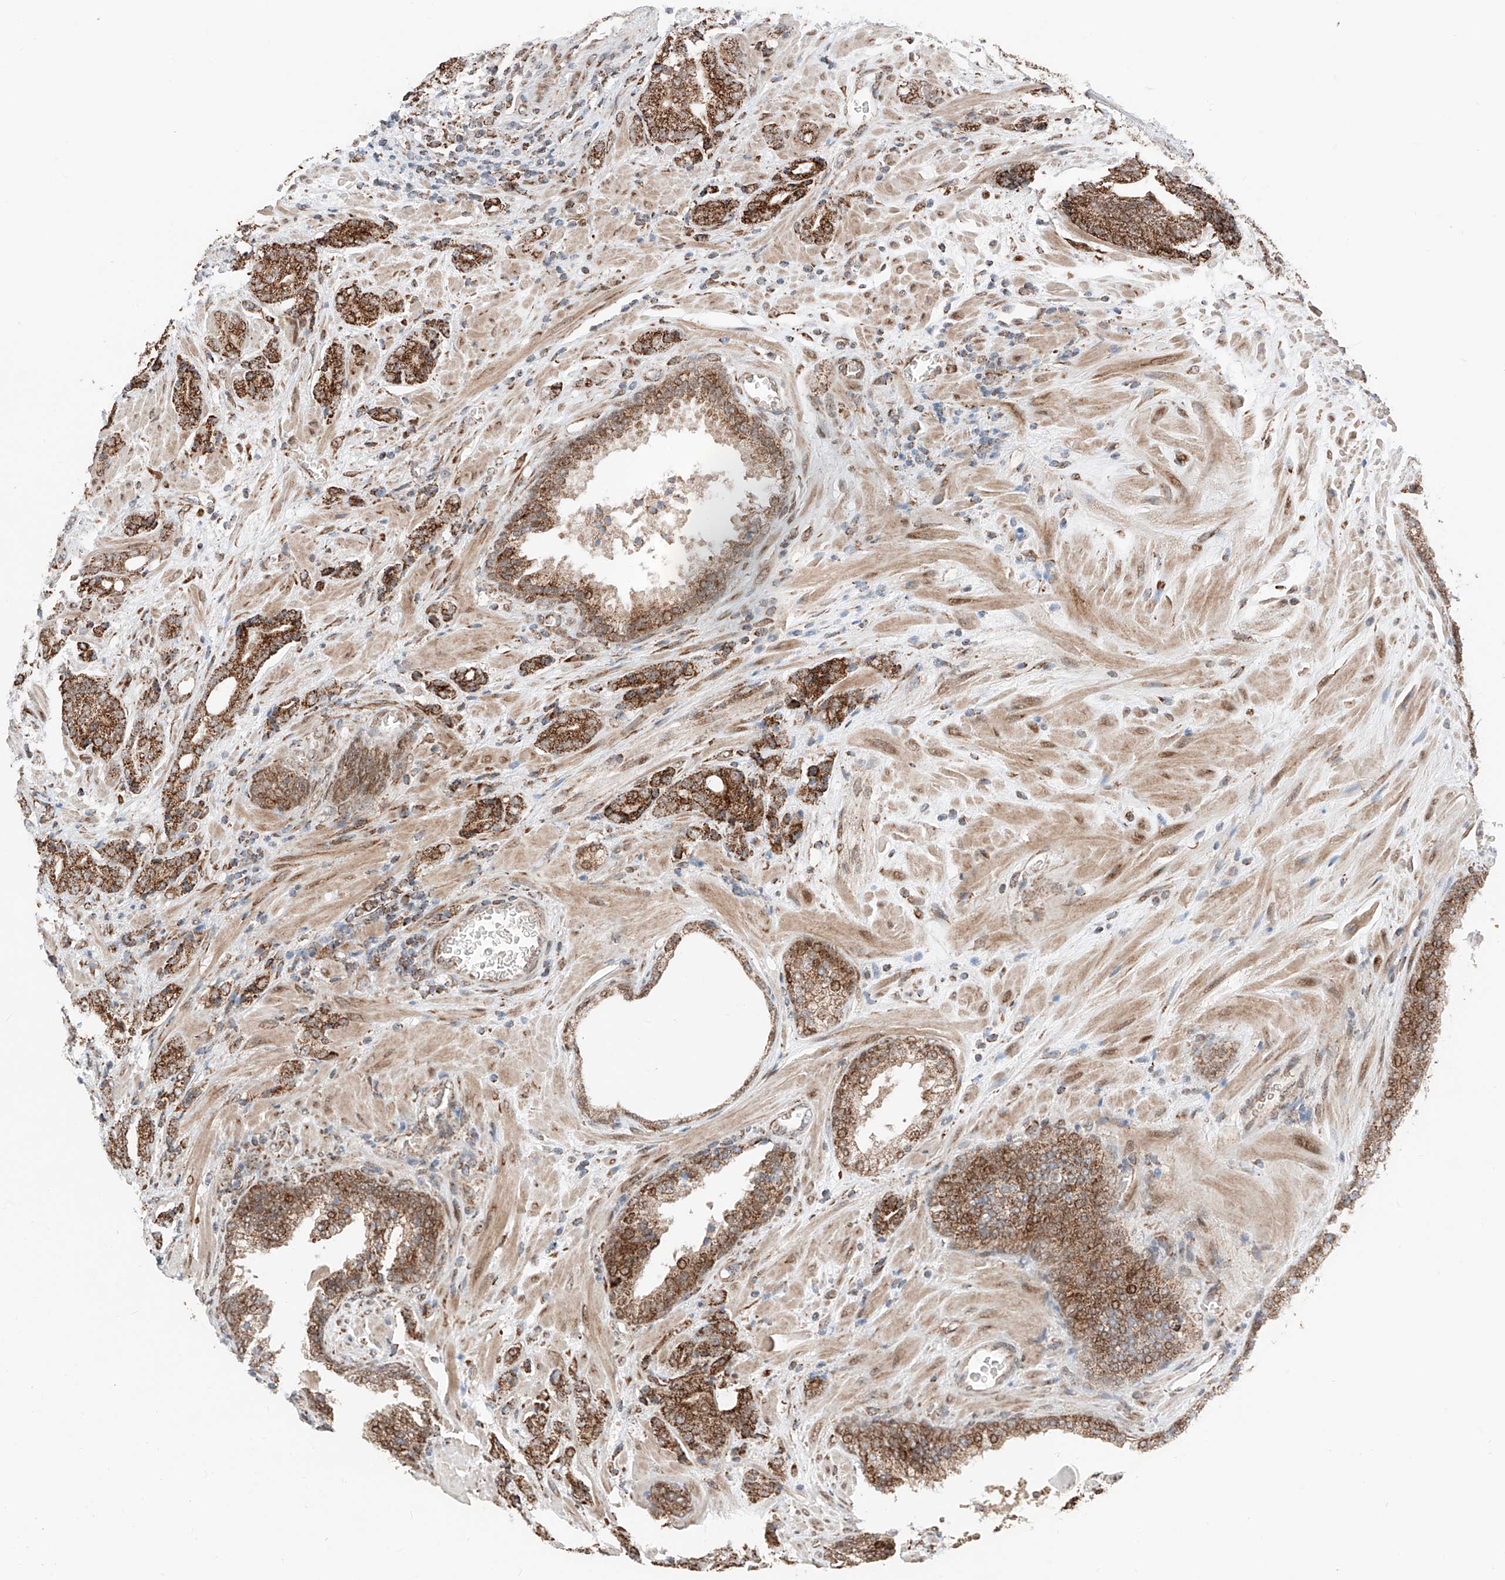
{"staining": {"intensity": "strong", "quantity": ">75%", "location": "cytoplasmic/membranous"}, "tissue": "prostate cancer", "cell_type": "Tumor cells", "image_type": "cancer", "snomed": [{"axis": "morphology", "description": "Adenocarcinoma, High grade"}, {"axis": "topography", "description": "Prostate"}], "caption": "Prostate high-grade adenocarcinoma stained for a protein (brown) shows strong cytoplasmic/membranous positive expression in approximately >75% of tumor cells.", "gene": "ZSCAN29", "patient": {"sex": "male", "age": 57}}